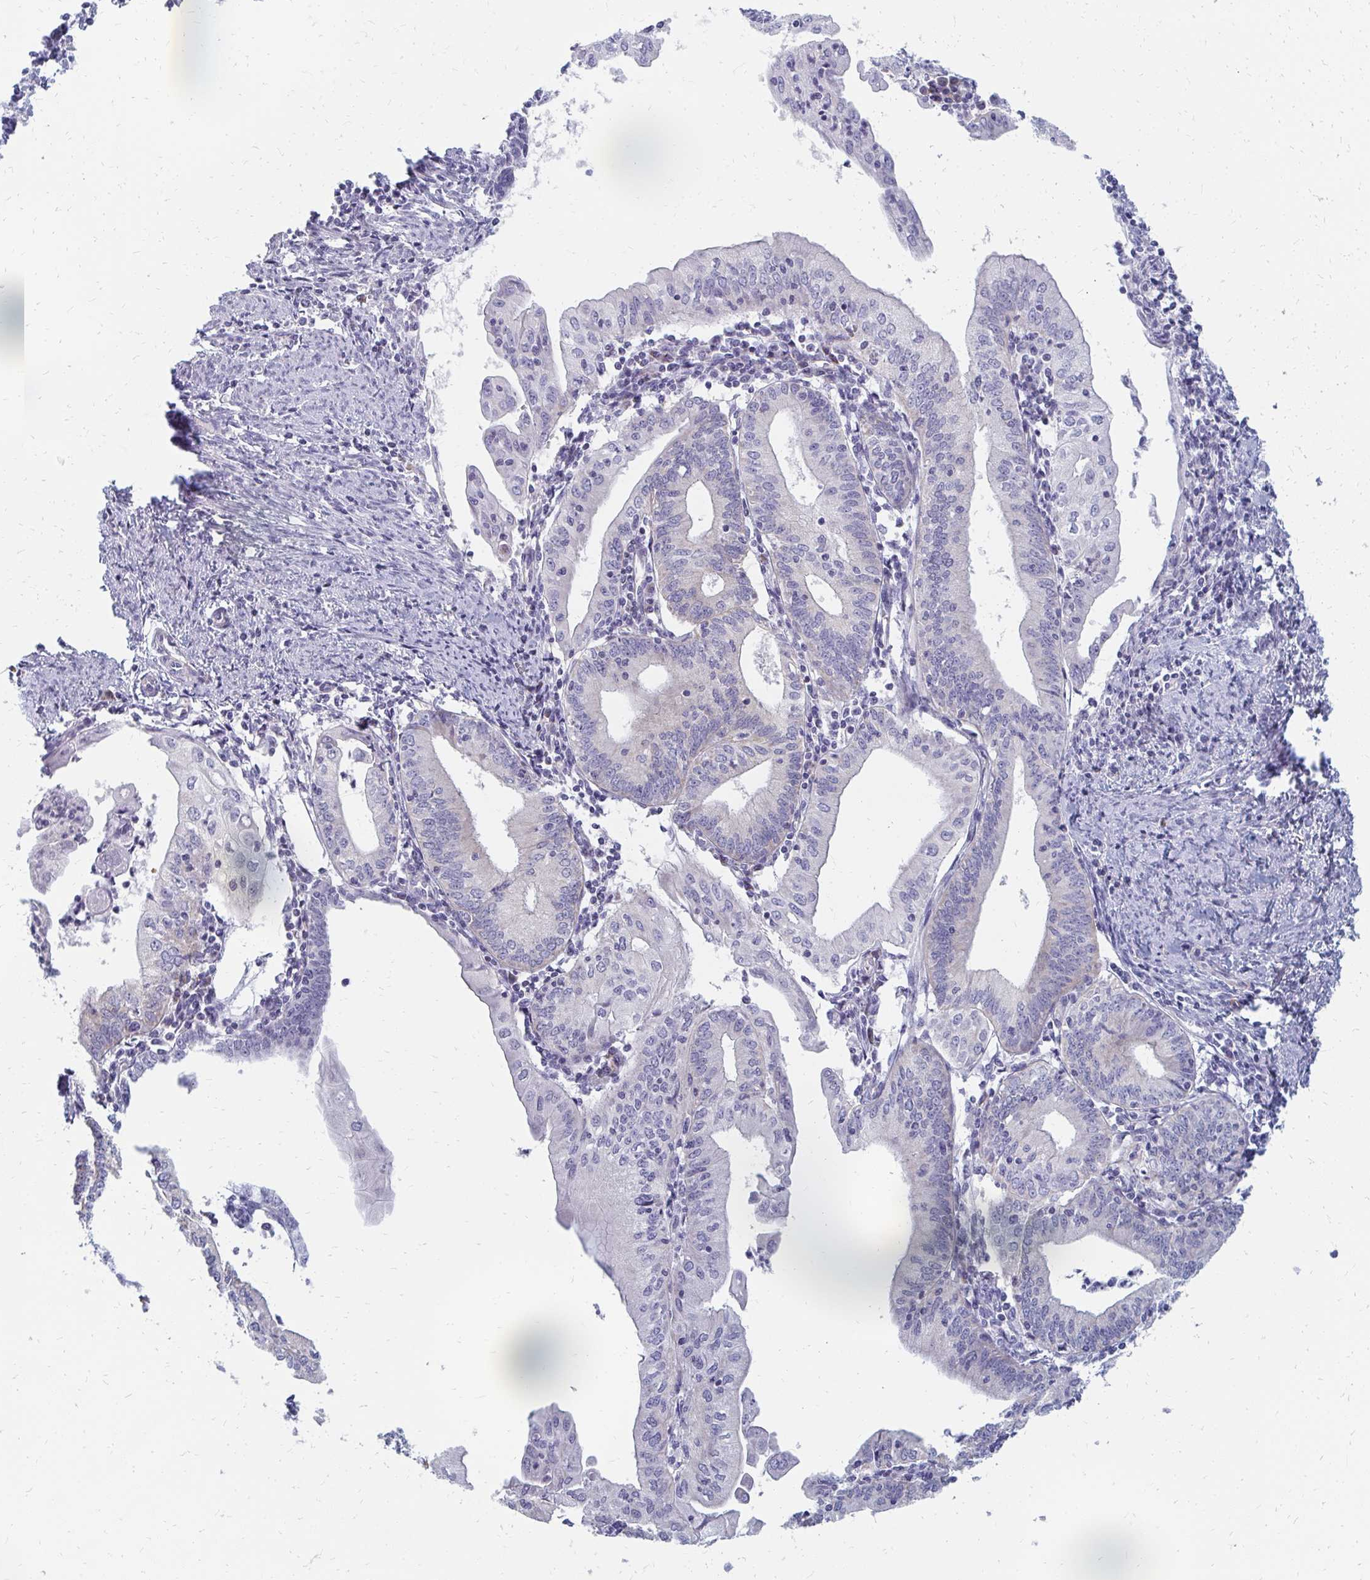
{"staining": {"intensity": "moderate", "quantity": "<25%", "location": "cytoplasmic/membranous"}, "tissue": "endometrial cancer", "cell_type": "Tumor cells", "image_type": "cancer", "snomed": [{"axis": "morphology", "description": "Adenocarcinoma, NOS"}, {"axis": "topography", "description": "Endometrium"}], "caption": "Human endometrial cancer (adenocarcinoma) stained for a protein (brown) displays moderate cytoplasmic/membranous positive positivity in about <25% of tumor cells.", "gene": "OR10V1", "patient": {"sex": "female", "age": 60}}